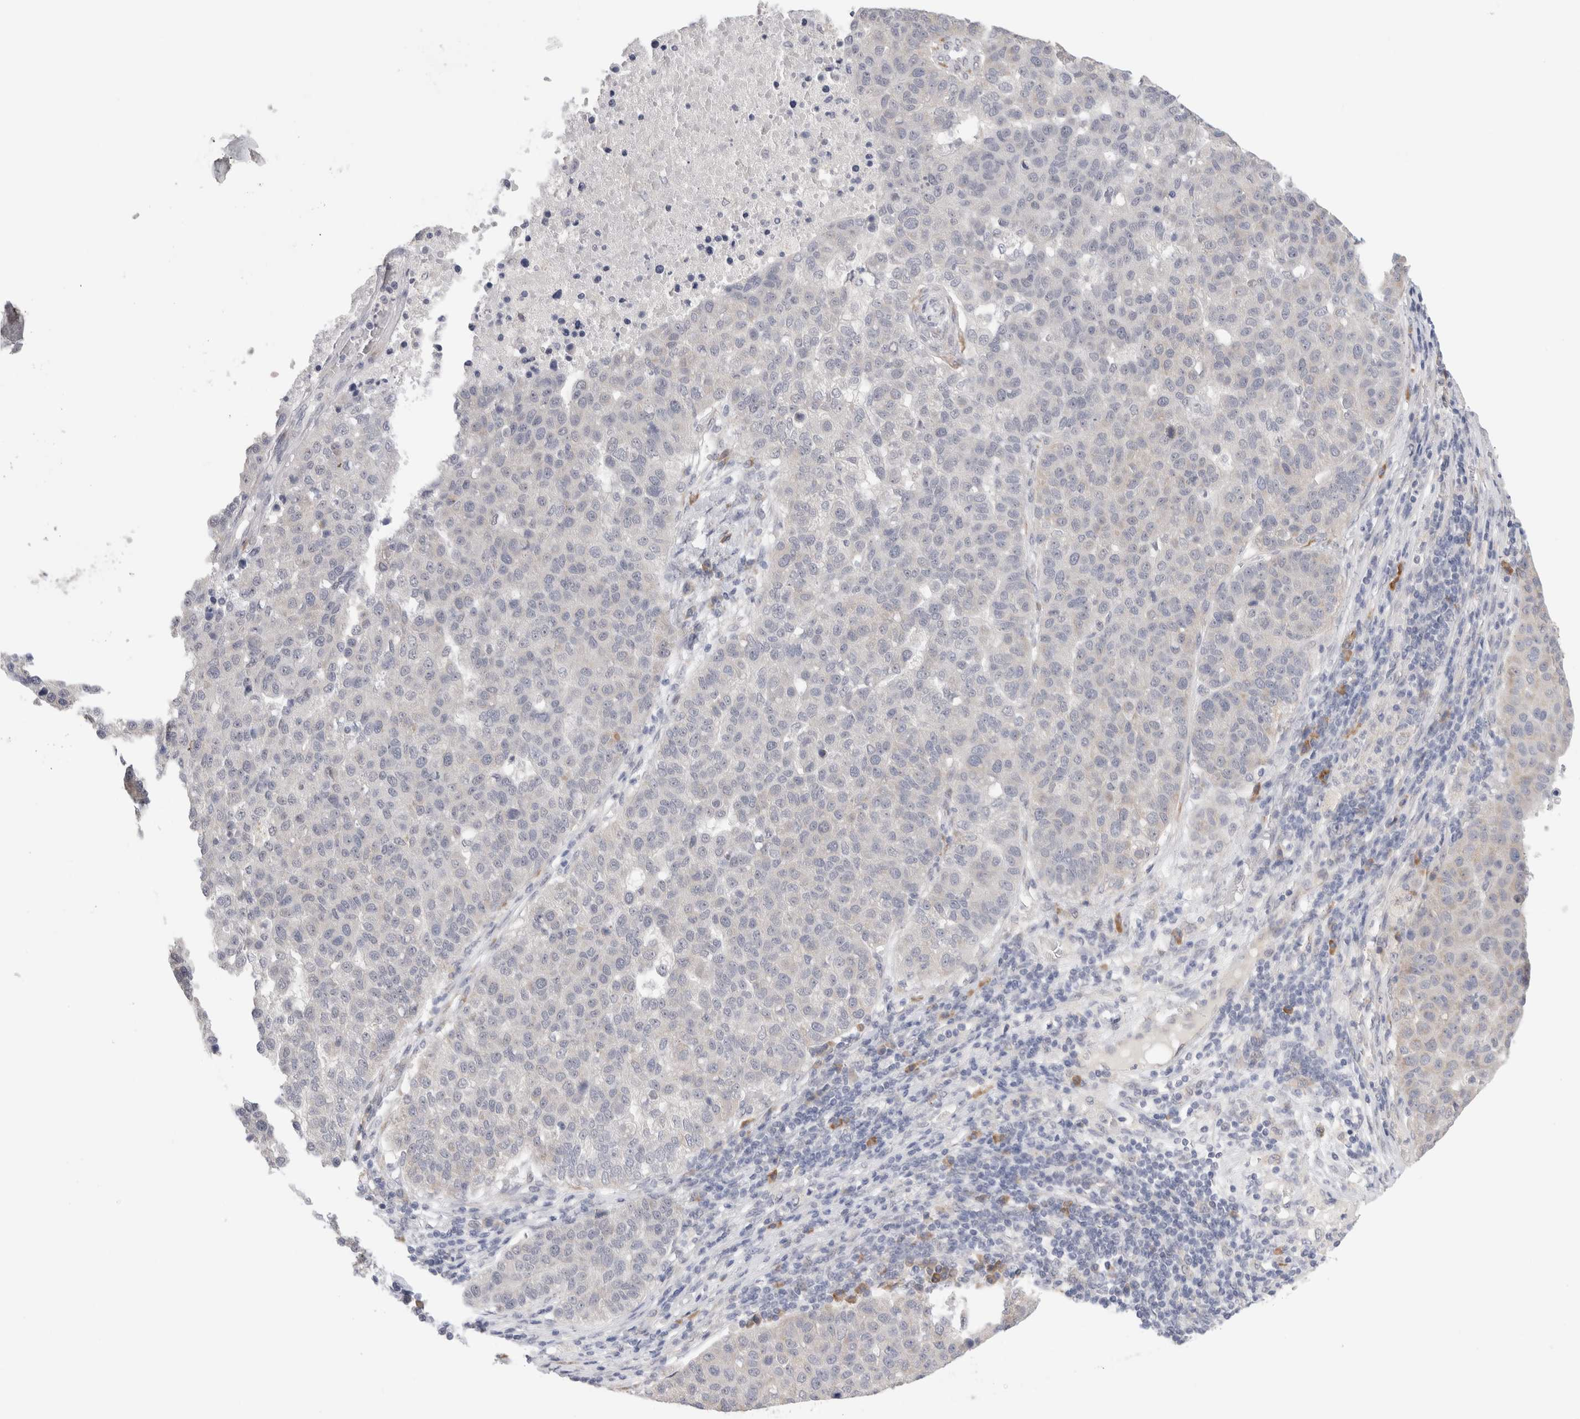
{"staining": {"intensity": "negative", "quantity": "none", "location": "none"}, "tissue": "pancreatic cancer", "cell_type": "Tumor cells", "image_type": "cancer", "snomed": [{"axis": "morphology", "description": "Adenocarcinoma, NOS"}, {"axis": "topography", "description": "Pancreas"}], "caption": "Tumor cells are negative for protein expression in human pancreatic cancer (adenocarcinoma).", "gene": "HDLBP", "patient": {"sex": "female", "age": 61}}